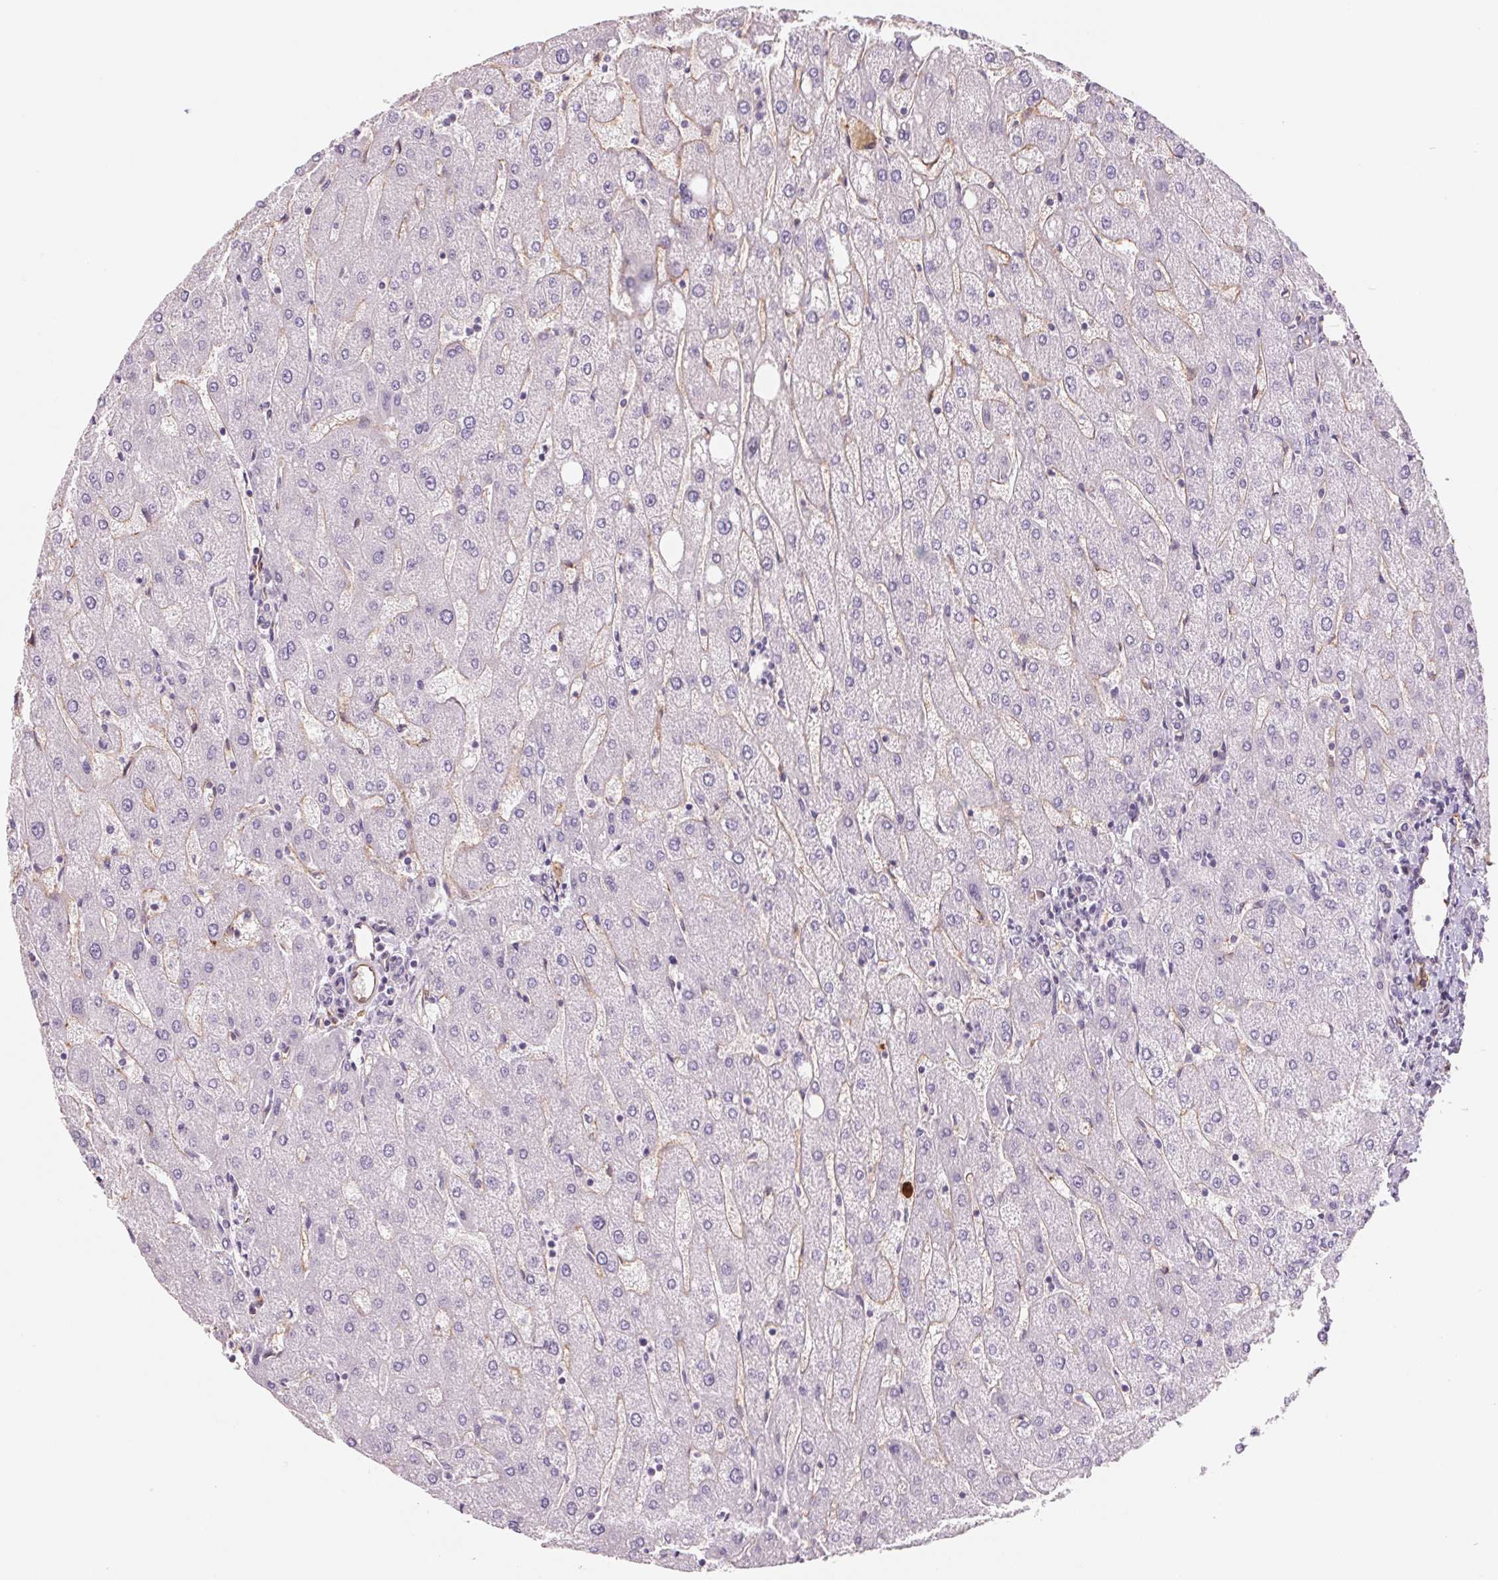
{"staining": {"intensity": "negative", "quantity": "none", "location": "none"}, "tissue": "liver", "cell_type": "Cholangiocytes", "image_type": "normal", "snomed": [{"axis": "morphology", "description": "Normal tissue, NOS"}, {"axis": "topography", "description": "Liver"}], "caption": "The photomicrograph displays no staining of cholangiocytes in unremarkable liver.", "gene": "ANKRD13B", "patient": {"sex": "male", "age": 67}}